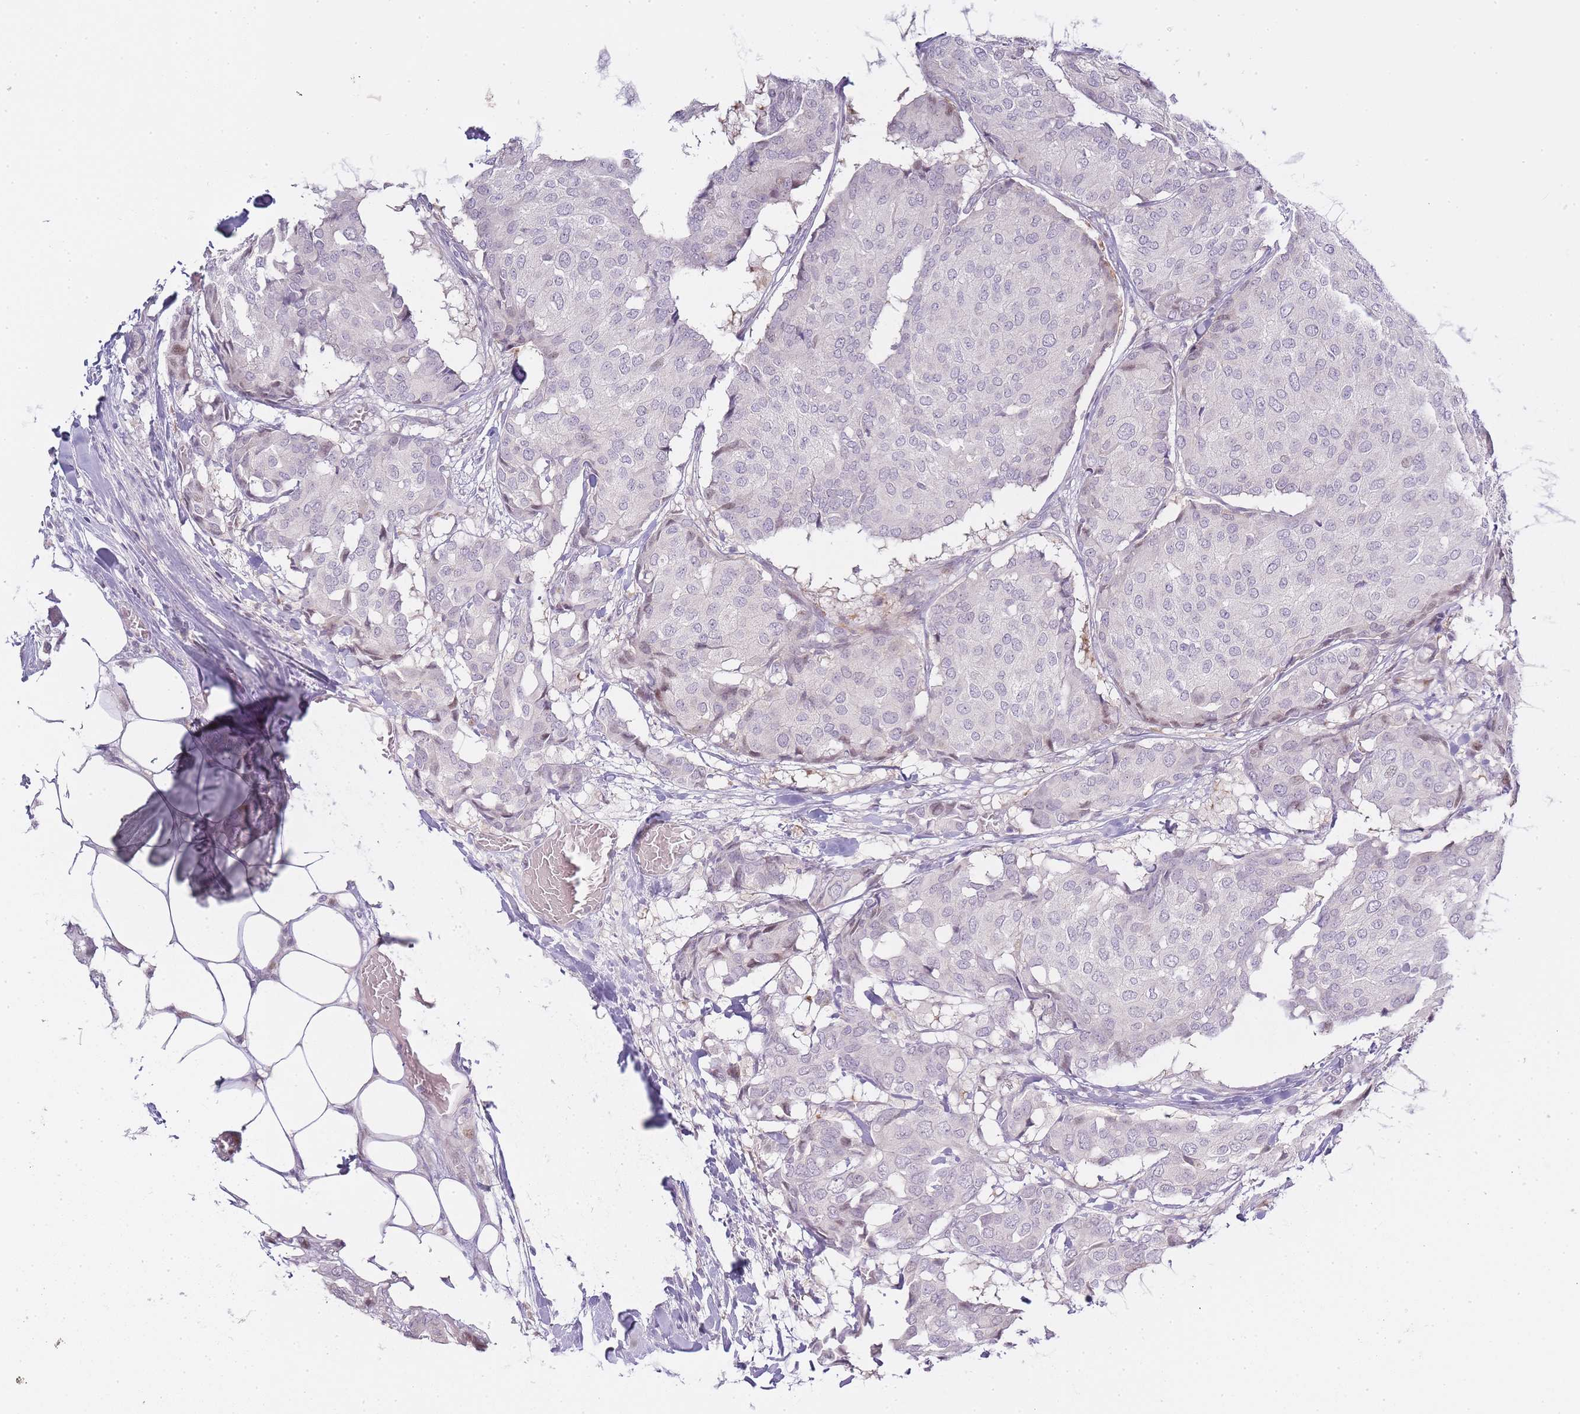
{"staining": {"intensity": "negative", "quantity": "none", "location": "none"}, "tissue": "breast cancer", "cell_type": "Tumor cells", "image_type": "cancer", "snomed": [{"axis": "morphology", "description": "Duct carcinoma"}, {"axis": "topography", "description": "Breast"}], "caption": "Immunohistochemistry histopathology image of neoplastic tissue: human breast cancer stained with DAB exhibits no significant protein staining in tumor cells.", "gene": "OGG1", "patient": {"sex": "female", "age": 75}}